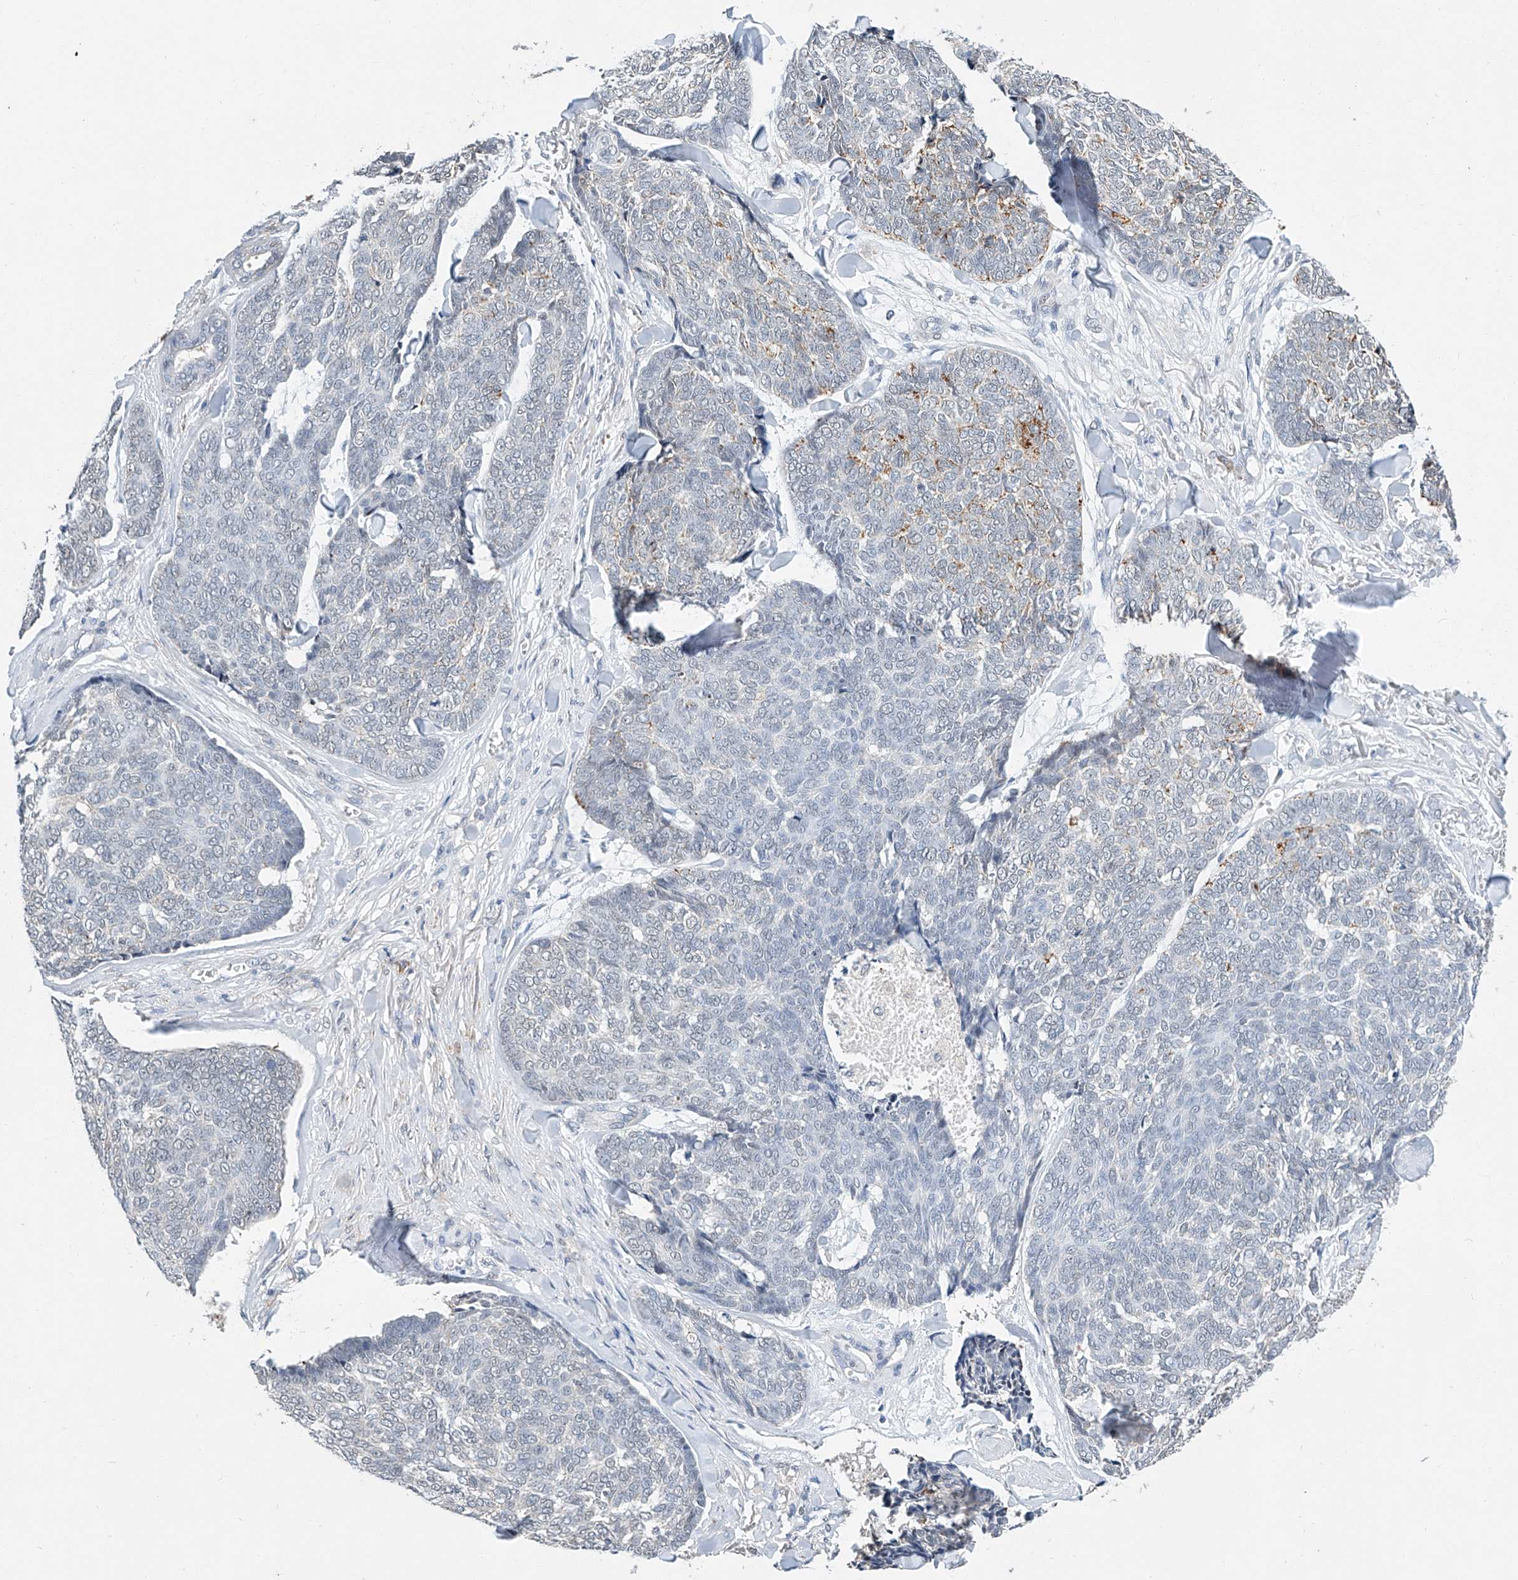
{"staining": {"intensity": "negative", "quantity": "none", "location": "none"}, "tissue": "skin cancer", "cell_type": "Tumor cells", "image_type": "cancer", "snomed": [{"axis": "morphology", "description": "Basal cell carcinoma"}, {"axis": "topography", "description": "Skin"}], "caption": "The histopathology image reveals no staining of tumor cells in skin cancer.", "gene": "CTDP1", "patient": {"sex": "male", "age": 84}}